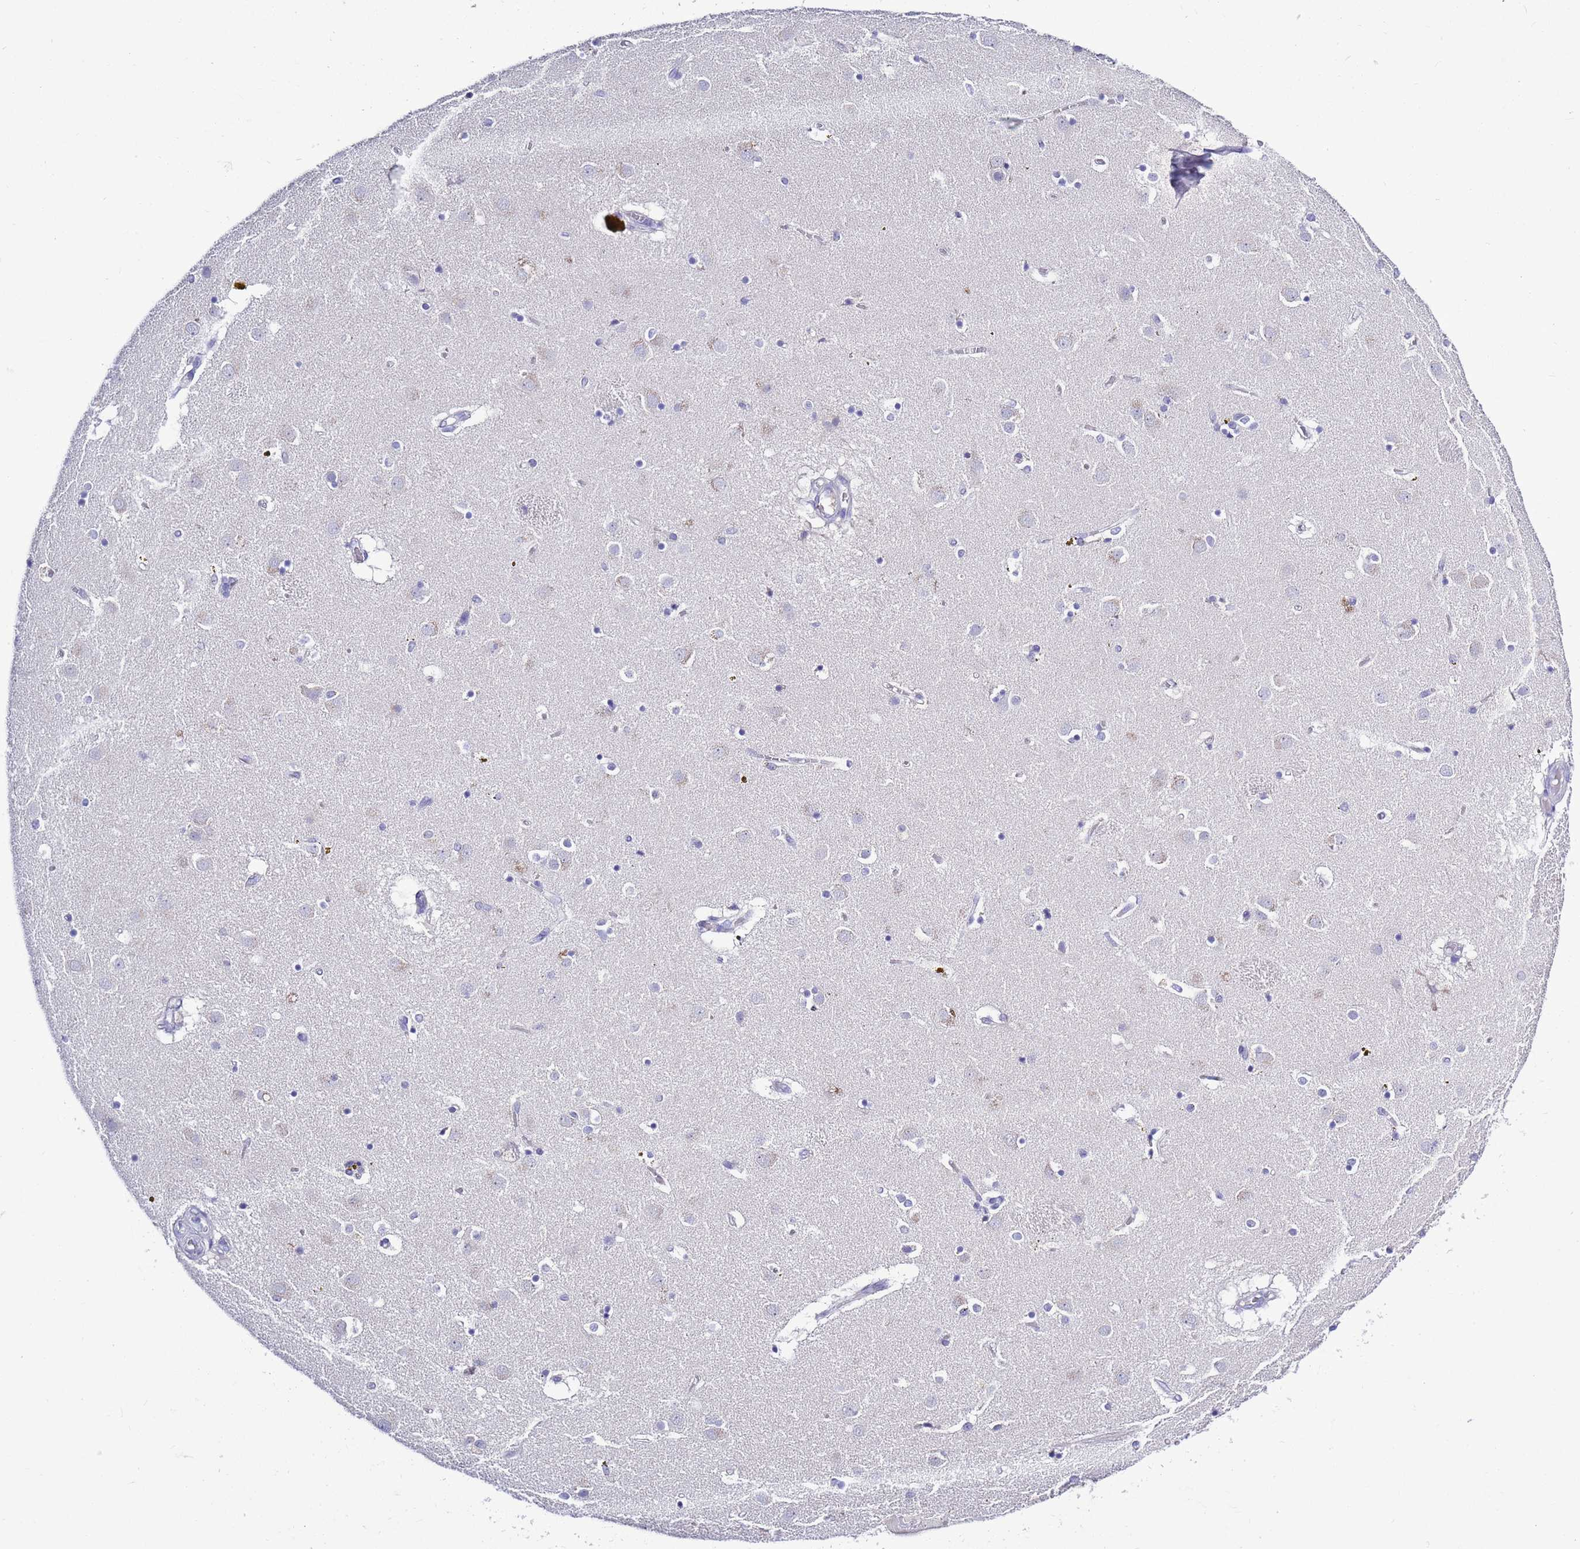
{"staining": {"intensity": "negative", "quantity": "none", "location": "none"}, "tissue": "caudate", "cell_type": "Glial cells", "image_type": "normal", "snomed": [{"axis": "morphology", "description": "Normal tissue, NOS"}, {"axis": "topography", "description": "Lateral ventricle wall"}], "caption": "Immunohistochemistry image of benign caudate: human caudate stained with DAB (3,3'-diaminobenzidine) shows no significant protein expression in glial cells. Nuclei are stained in blue.", "gene": "MTMR2", "patient": {"sex": "male", "age": 70}}